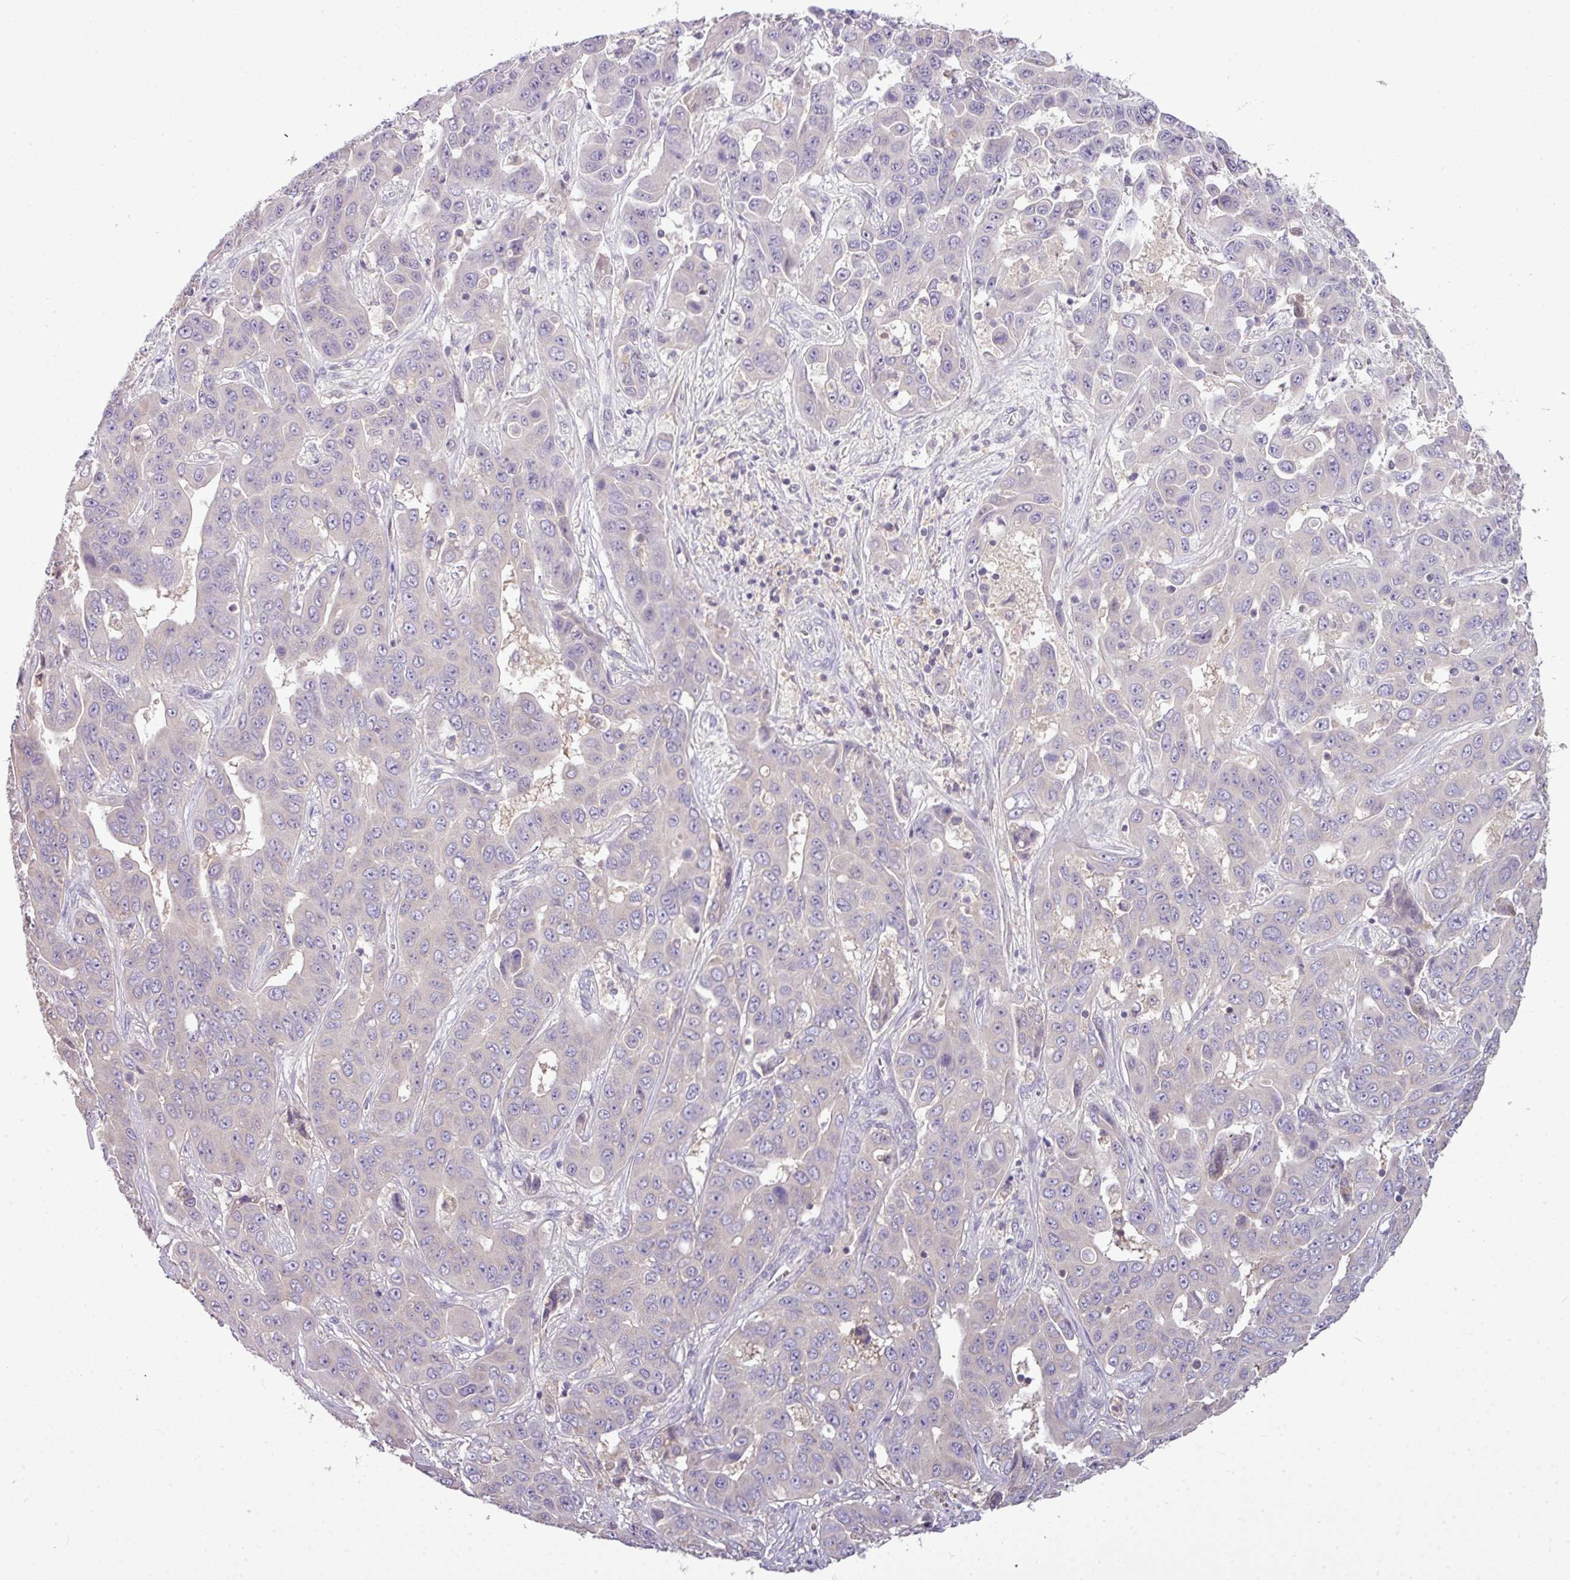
{"staining": {"intensity": "negative", "quantity": "none", "location": "none"}, "tissue": "liver cancer", "cell_type": "Tumor cells", "image_type": "cancer", "snomed": [{"axis": "morphology", "description": "Cholangiocarcinoma"}, {"axis": "topography", "description": "Liver"}], "caption": "Human cholangiocarcinoma (liver) stained for a protein using immunohistochemistry (IHC) shows no positivity in tumor cells.", "gene": "STAT5A", "patient": {"sex": "female", "age": 52}}